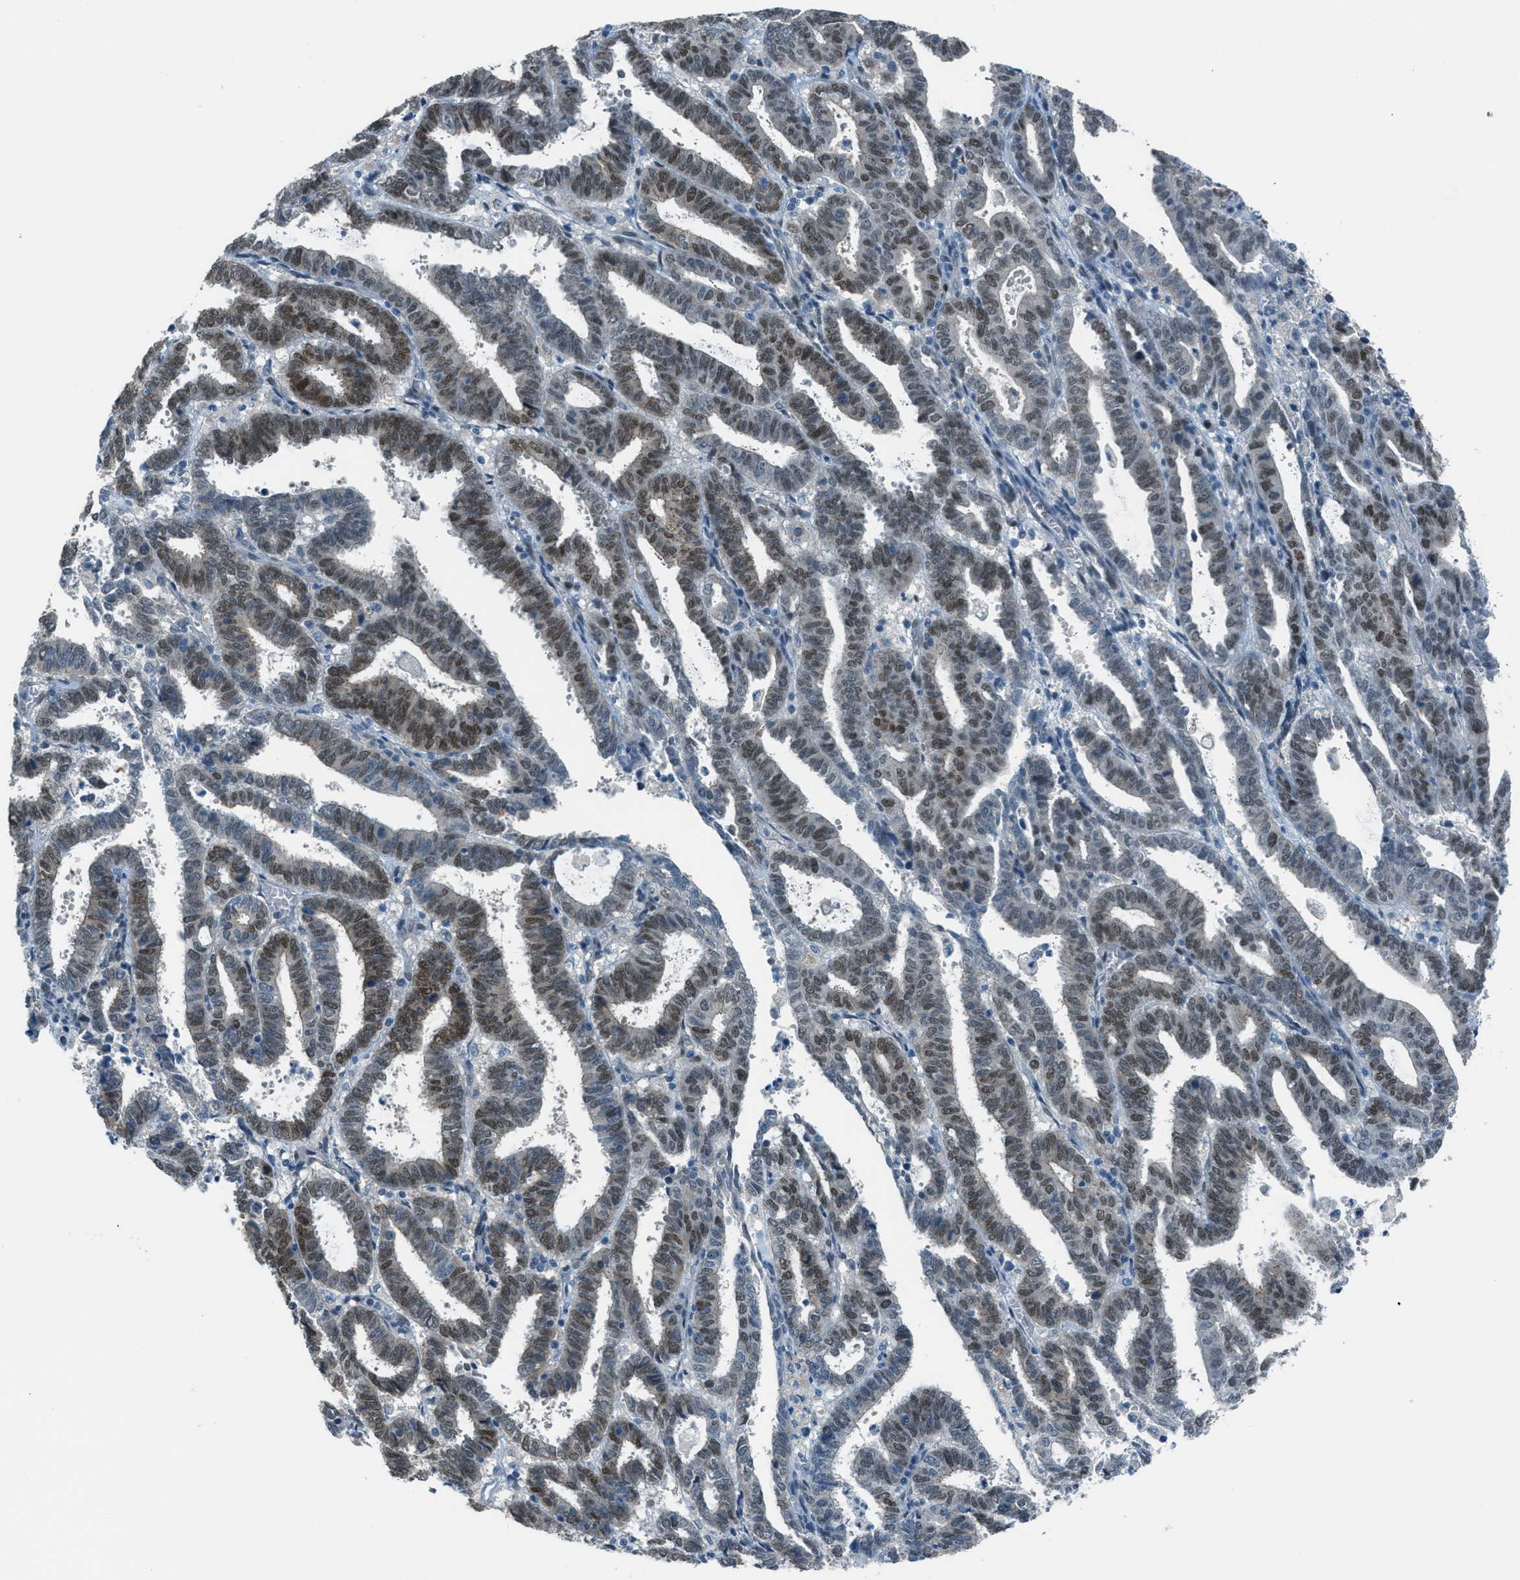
{"staining": {"intensity": "moderate", "quantity": "25%-75%", "location": "nuclear"}, "tissue": "endometrial cancer", "cell_type": "Tumor cells", "image_type": "cancer", "snomed": [{"axis": "morphology", "description": "Adenocarcinoma, NOS"}, {"axis": "topography", "description": "Uterus"}], "caption": "Protein expression analysis of human endometrial adenocarcinoma reveals moderate nuclear expression in approximately 25%-75% of tumor cells.", "gene": "TCF3", "patient": {"sex": "female", "age": 83}}